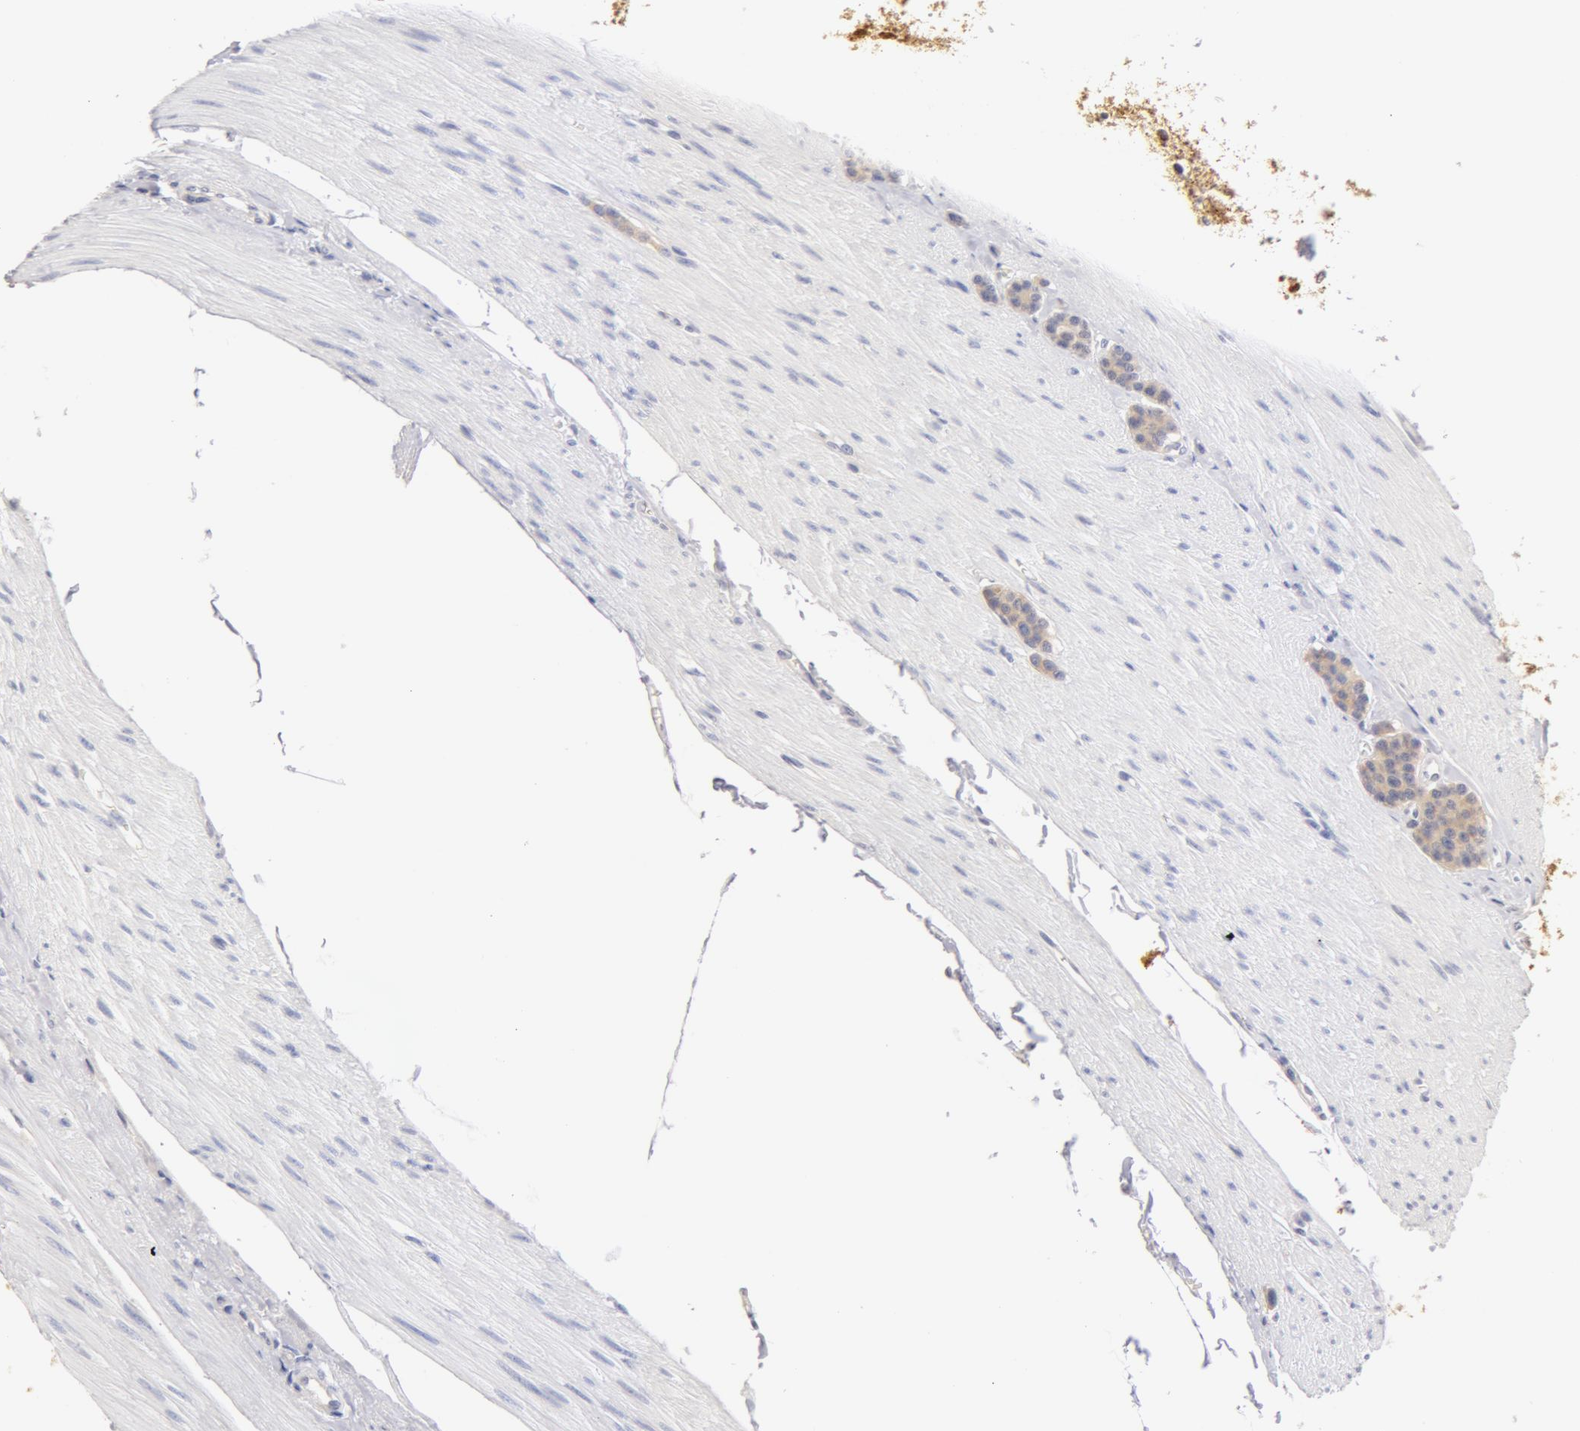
{"staining": {"intensity": "weak", "quantity": ">75%", "location": "cytoplasmic/membranous"}, "tissue": "carcinoid", "cell_type": "Tumor cells", "image_type": "cancer", "snomed": [{"axis": "morphology", "description": "Carcinoid, malignant, NOS"}, {"axis": "topography", "description": "Small intestine"}], "caption": "Immunohistochemistry image of neoplastic tissue: human carcinoid stained using immunohistochemistry reveals low levels of weak protein expression localized specifically in the cytoplasmic/membranous of tumor cells, appearing as a cytoplasmic/membranous brown color.", "gene": "TF", "patient": {"sex": "male", "age": 60}}